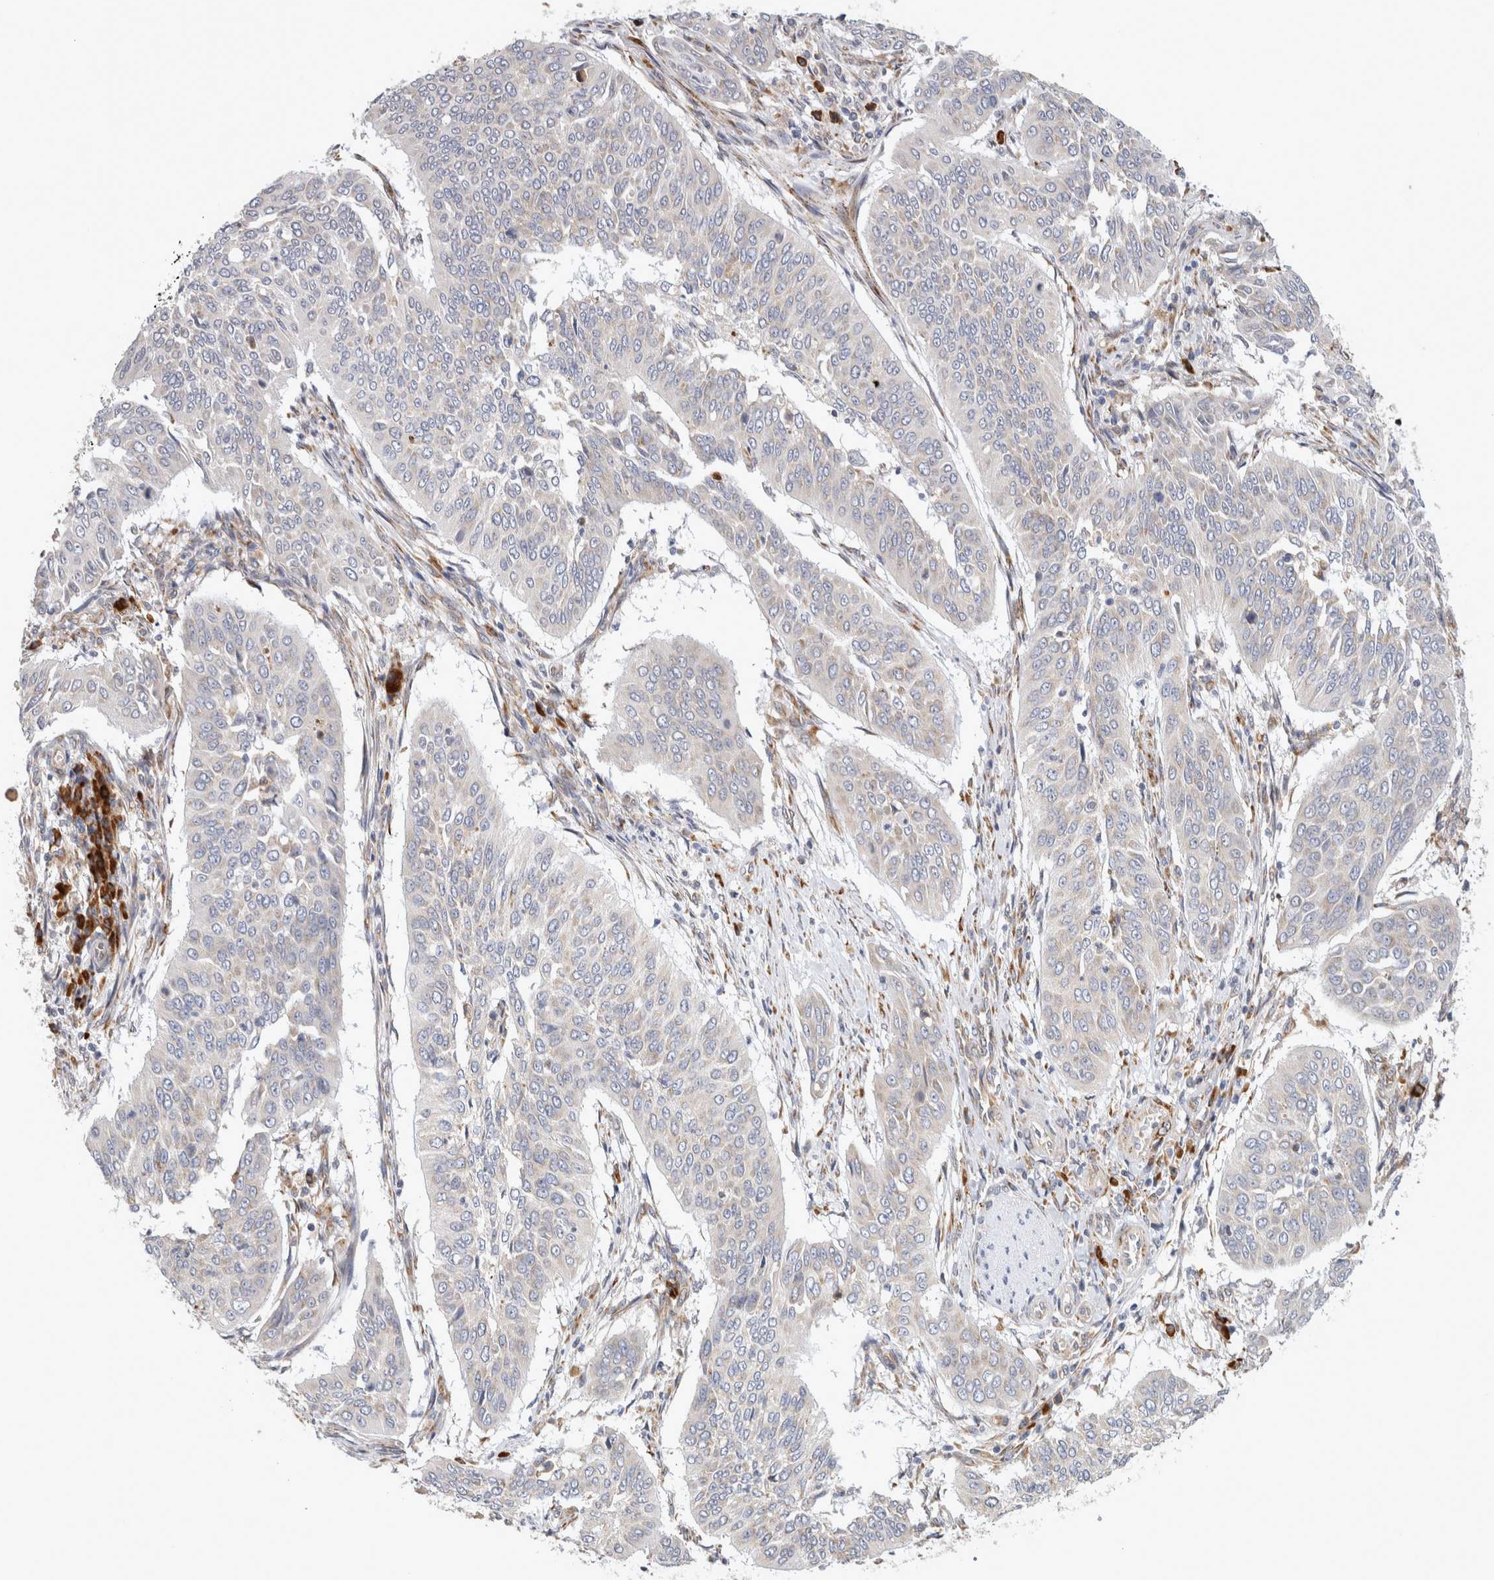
{"staining": {"intensity": "negative", "quantity": "none", "location": "none"}, "tissue": "cervical cancer", "cell_type": "Tumor cells", "image_type": "cancer", "snomed": [{"axis": "morphology", "description": "Normal tissue, NOS"}, {"axis": "morphology", "description": "Squamous cell carcinoma, NOS"}, {"axis": "topography", "description": "Cervix"}], "caption": "There is no significant staining in tumor cells of cervical cancer (squamous cell carcinoma). (Immunohistochemistry (ihc), brightfield microscopy, high magnification).", "gene": "RPN2", "patient": {"sex": "female", "age": 39}}